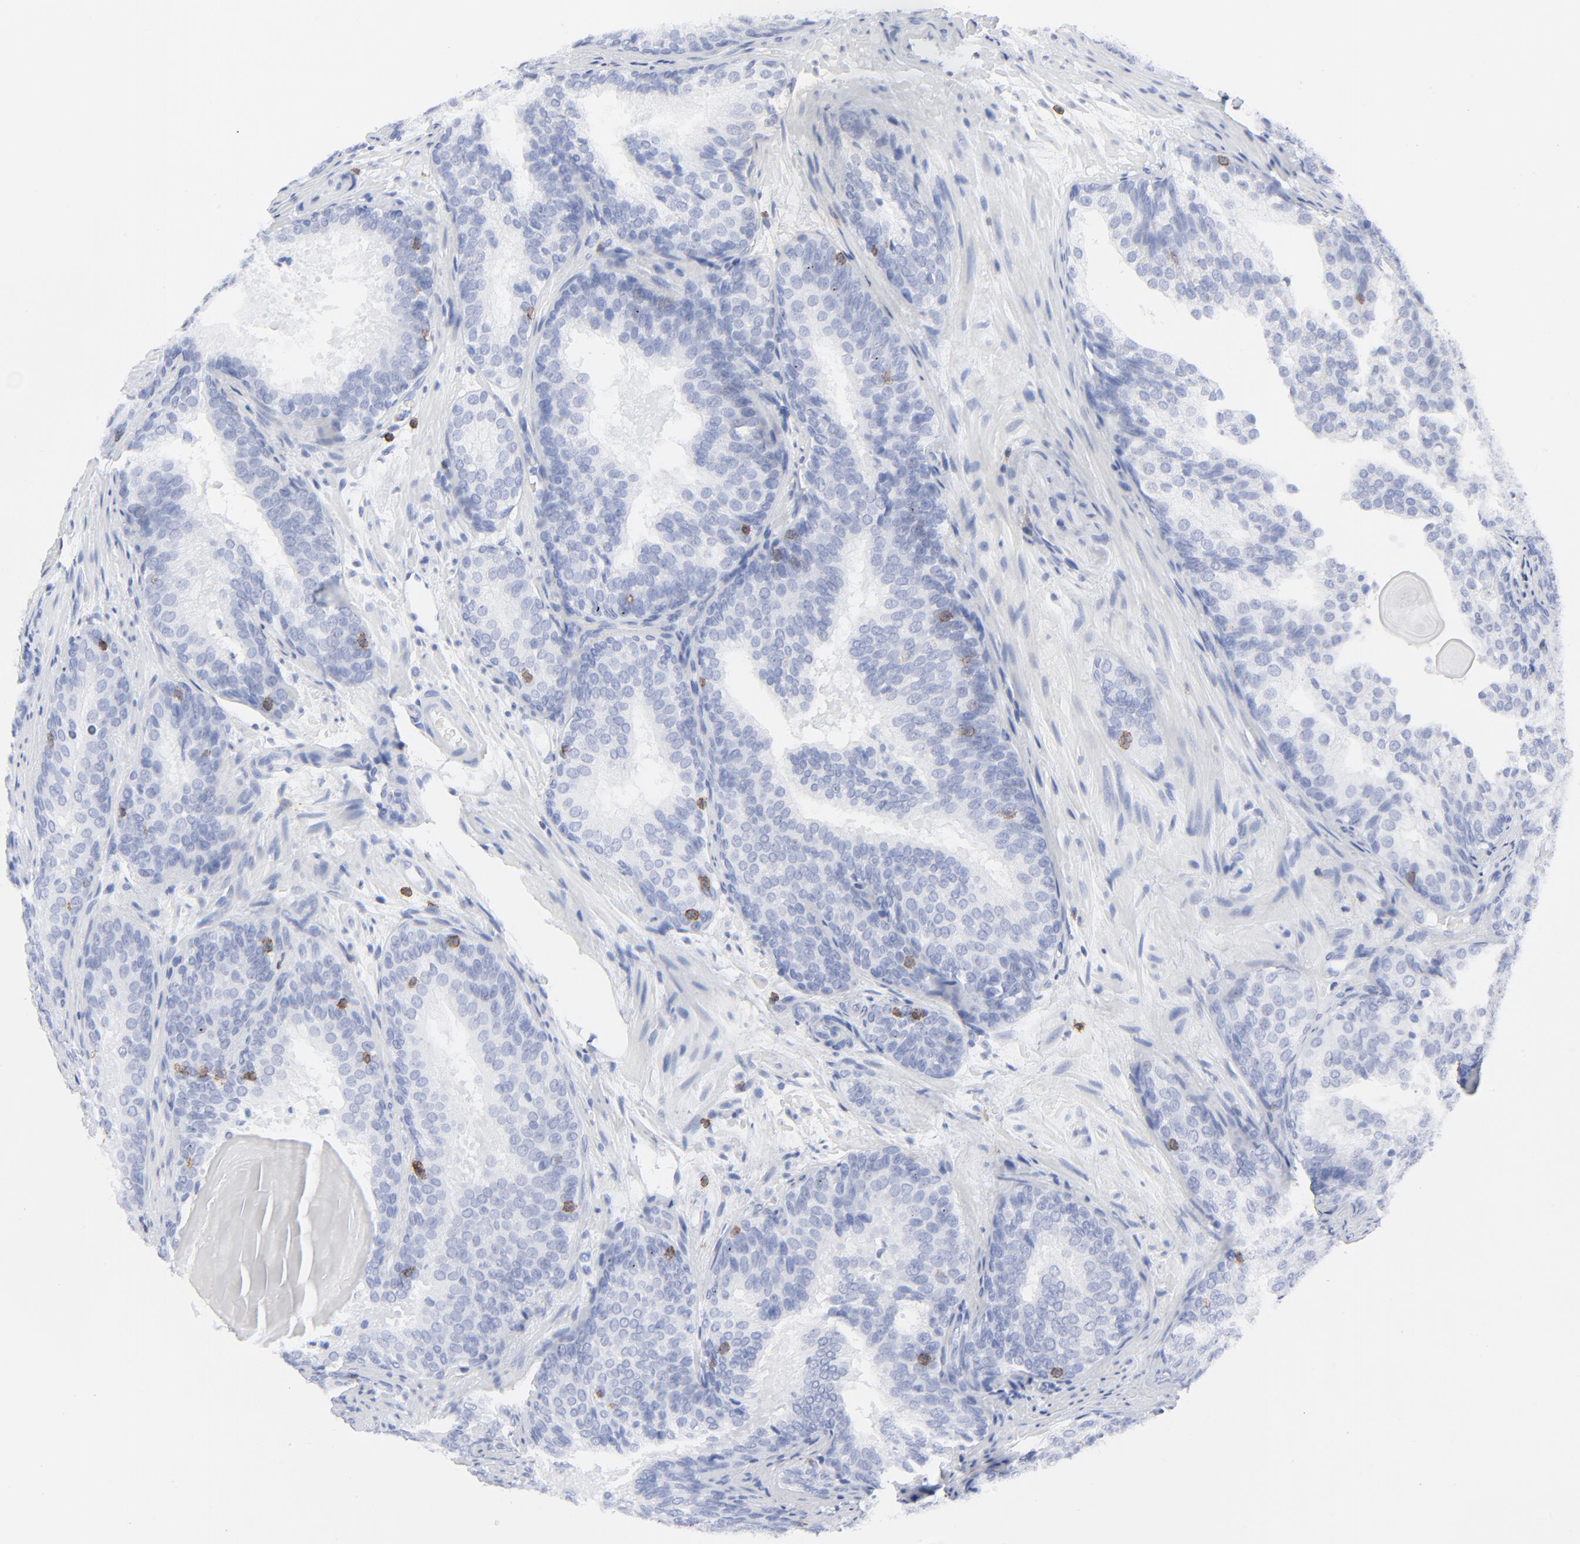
{"staining": {"intensity": "negative", "quantity": "none", "location": "none"}, "tissue": "prostate cancer", "cell_type": "Tumor cells", "image_type": "cancer", "snomed": [{"axis": "morphology", "description": "Adenocarcinoma, Low grade"}, {"axis": "topography", "description": "Prostate"}], "caption": "High magnification brightfield microscopy of prostate cancer (low-grade adenocarcinoma) stained with DAB (3,3'-diaminobenzidine) (brown) and counterstained with hematoxylin (blue): tumor cells show no significant expression.", "gene": "LCK", "patient": {"sex": "male", "age": 69}}